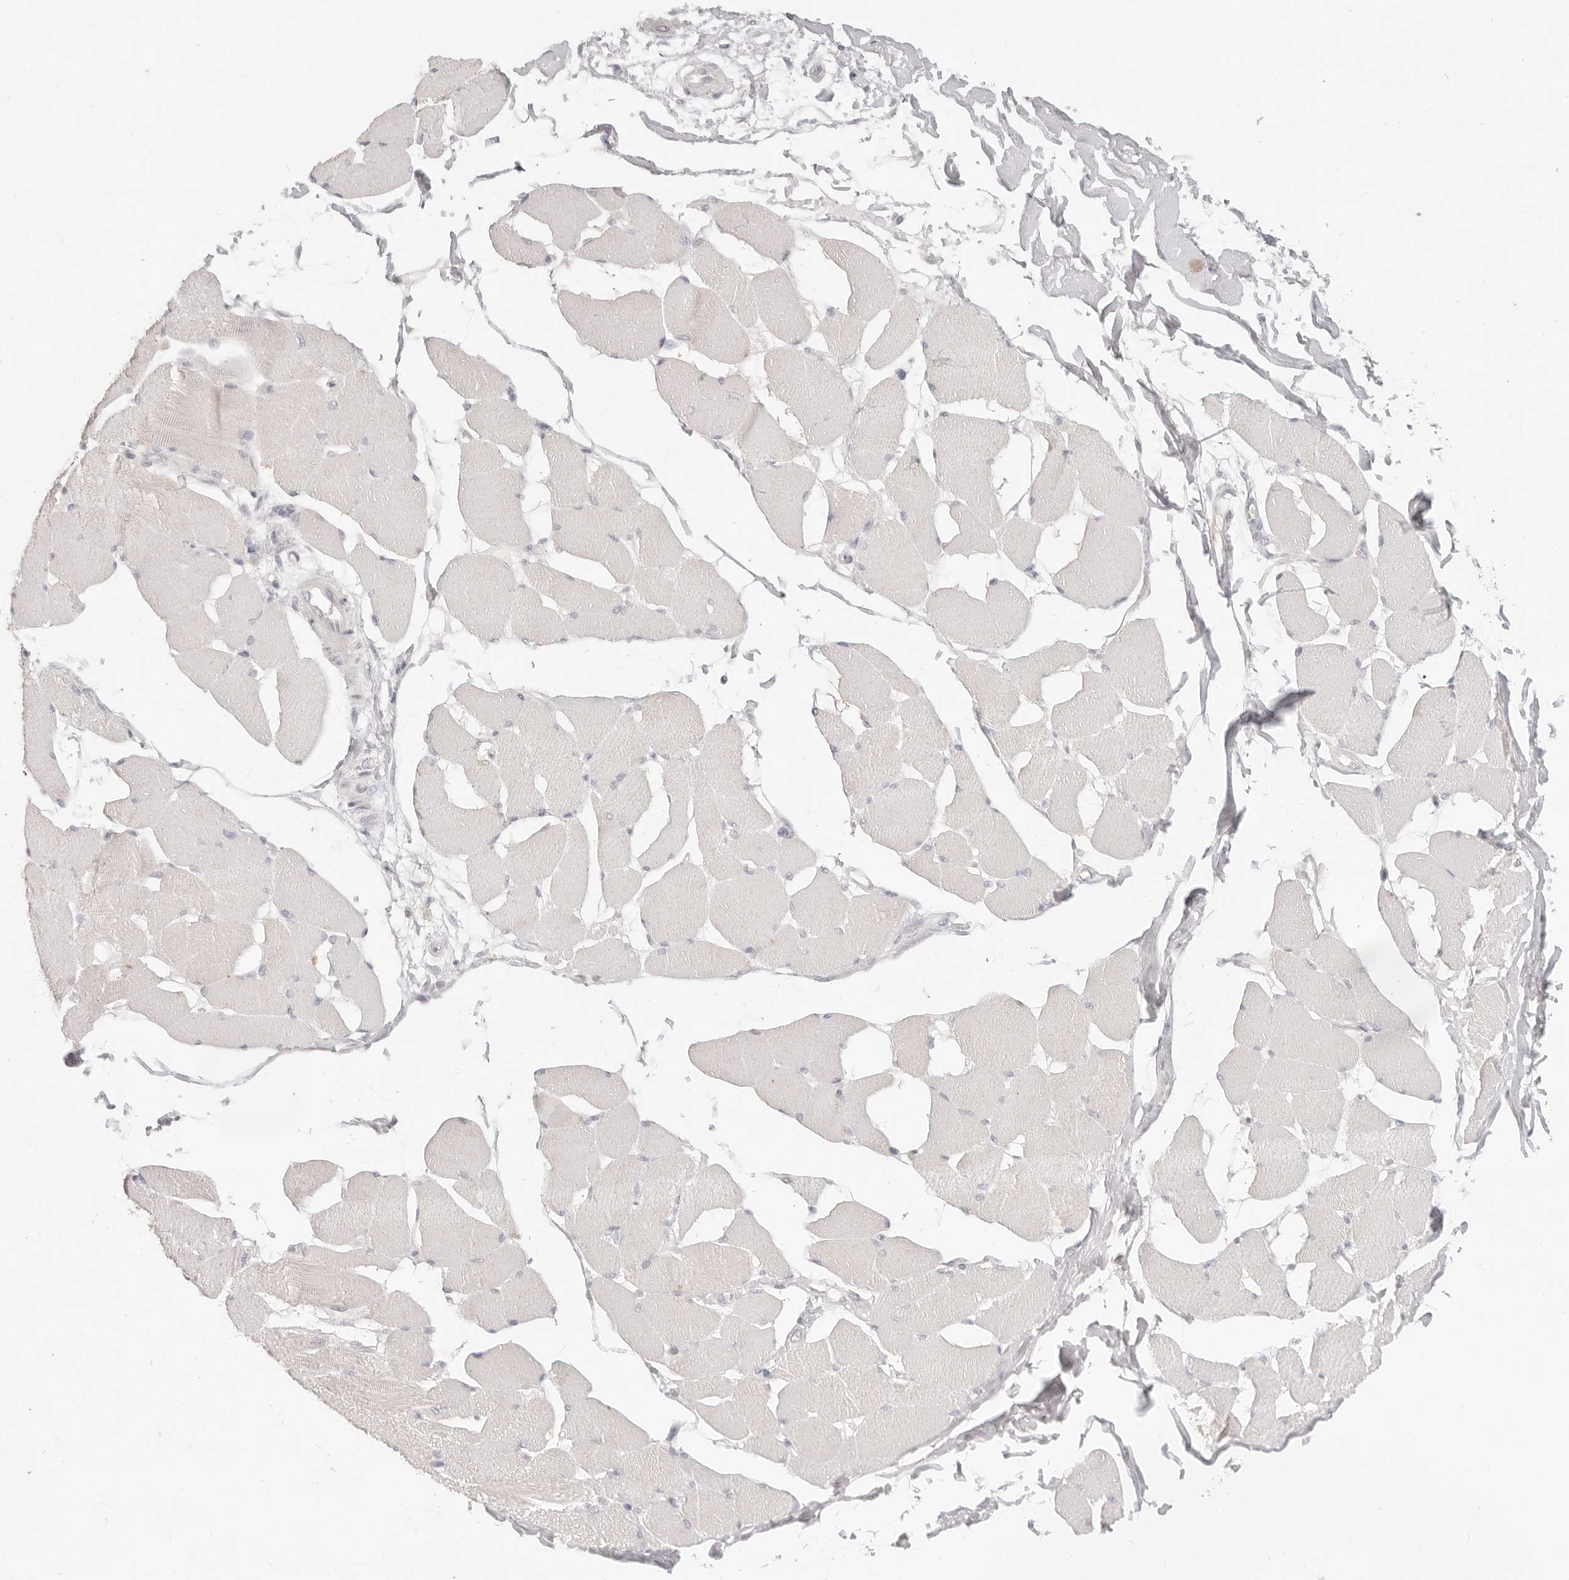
{"staining": {"intensity": "negative", "quantity": "none", "location": "none"}, "tissue": "skeletal muscle", "cell_type": "Myocytes", "image_type": "normal", "snomed": [{"axis": "morphology", "description": "Normal tissue, NOS"}, {"axis": "topography", "description": "Skin"}, {"axis": "topography", "description": "Skeletal muscle"}], "caption": "Human skeletal muscle stained for a protein using IHC displays no staining in myocytes.", "gene": "EPCAM", "patient": {"sex": "male", "age": 83}}